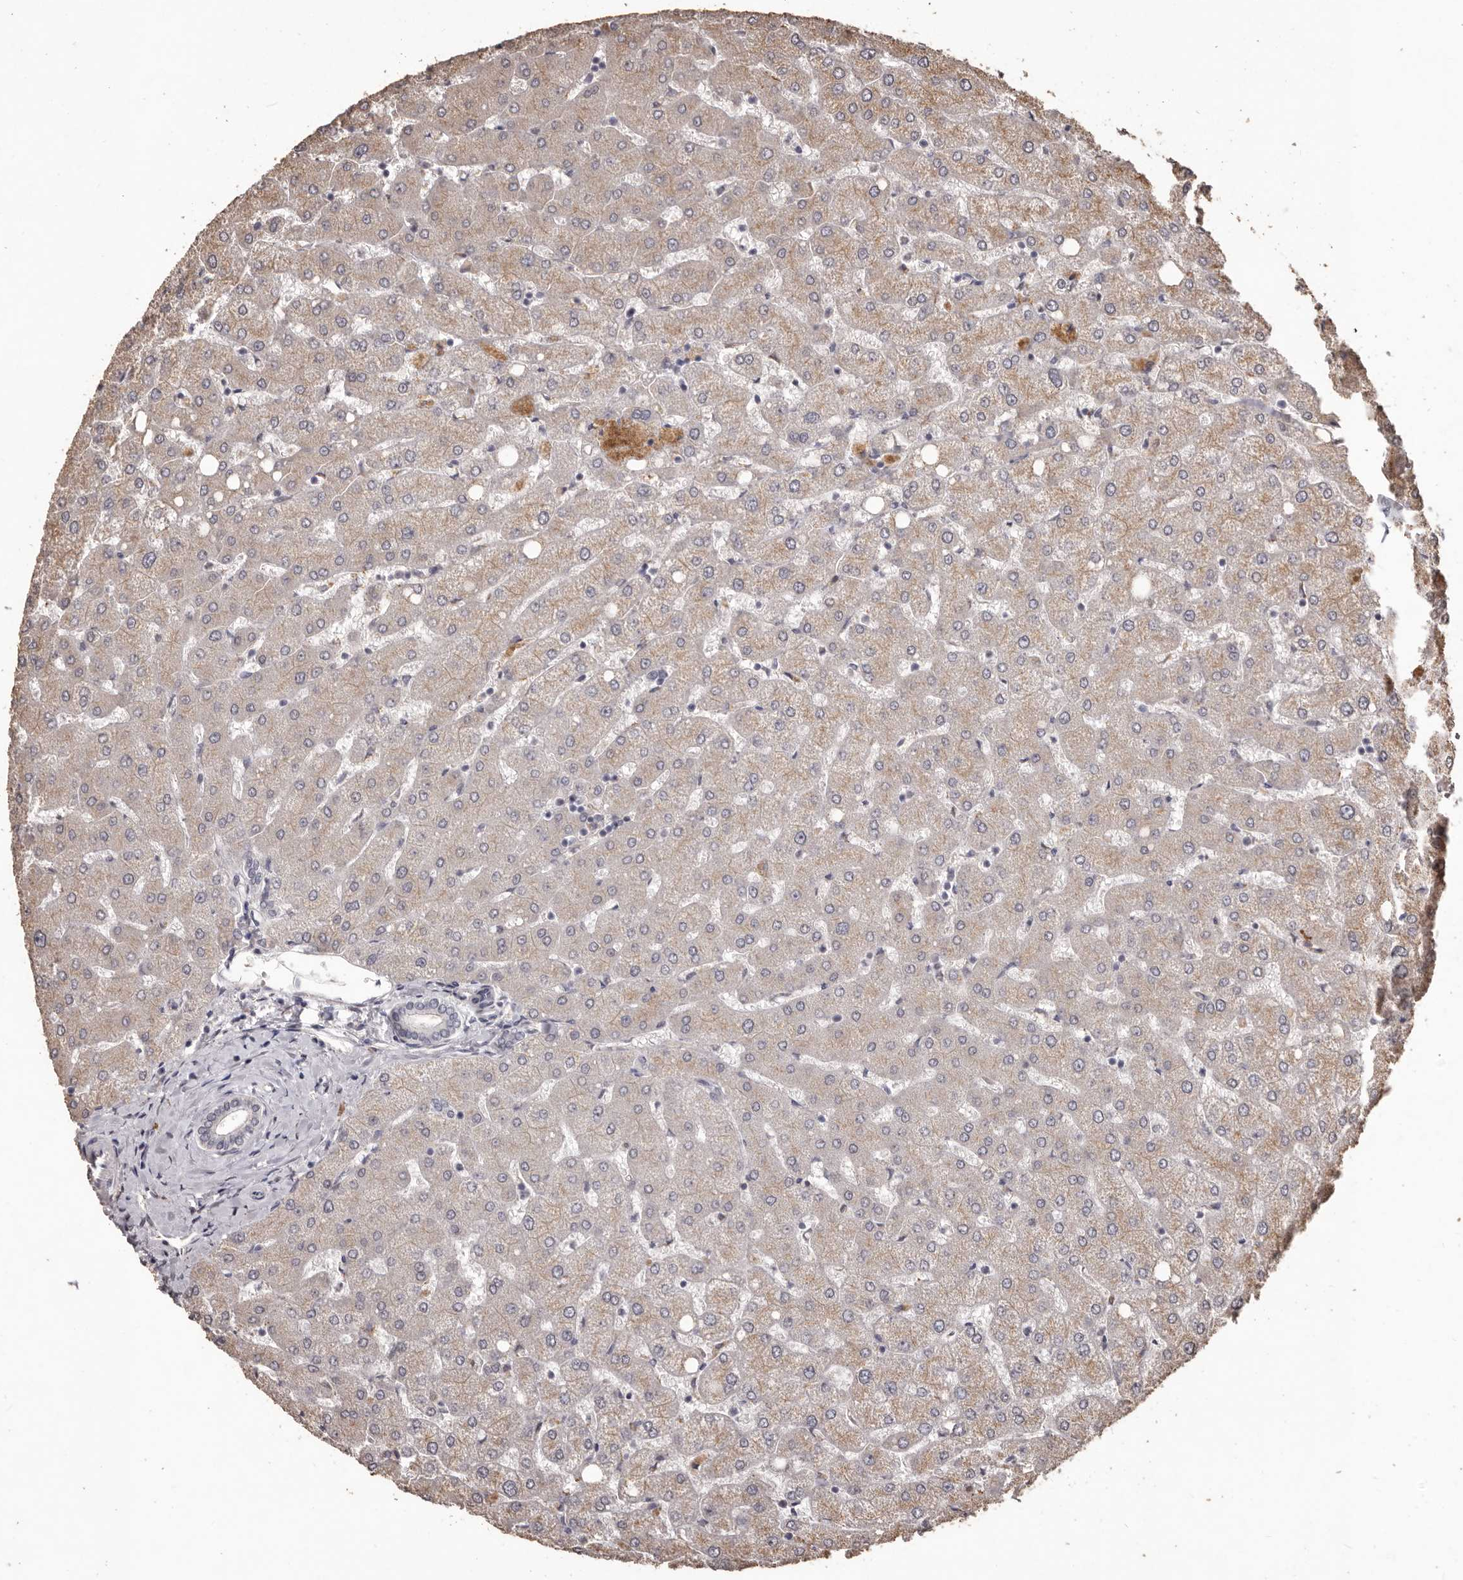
{"staining": {"intensity": "negative", "quantity": "none", "location": "none"}, "tissue": "liver", "cell_type": "Cholangiocytes", "image_type": "normal", "snomed": [{"axis": "morphology", "description": "Normal tissue, NOS"}, {"axis": "topography", "description": "Liver"}], "caption": "This is a photomicrograph of immunohistochemistry staining of normal liver, which shows no expression in cholangiocytes.", "gene": "PRSS27", "patient": {"sex": "female", "age": 54}}